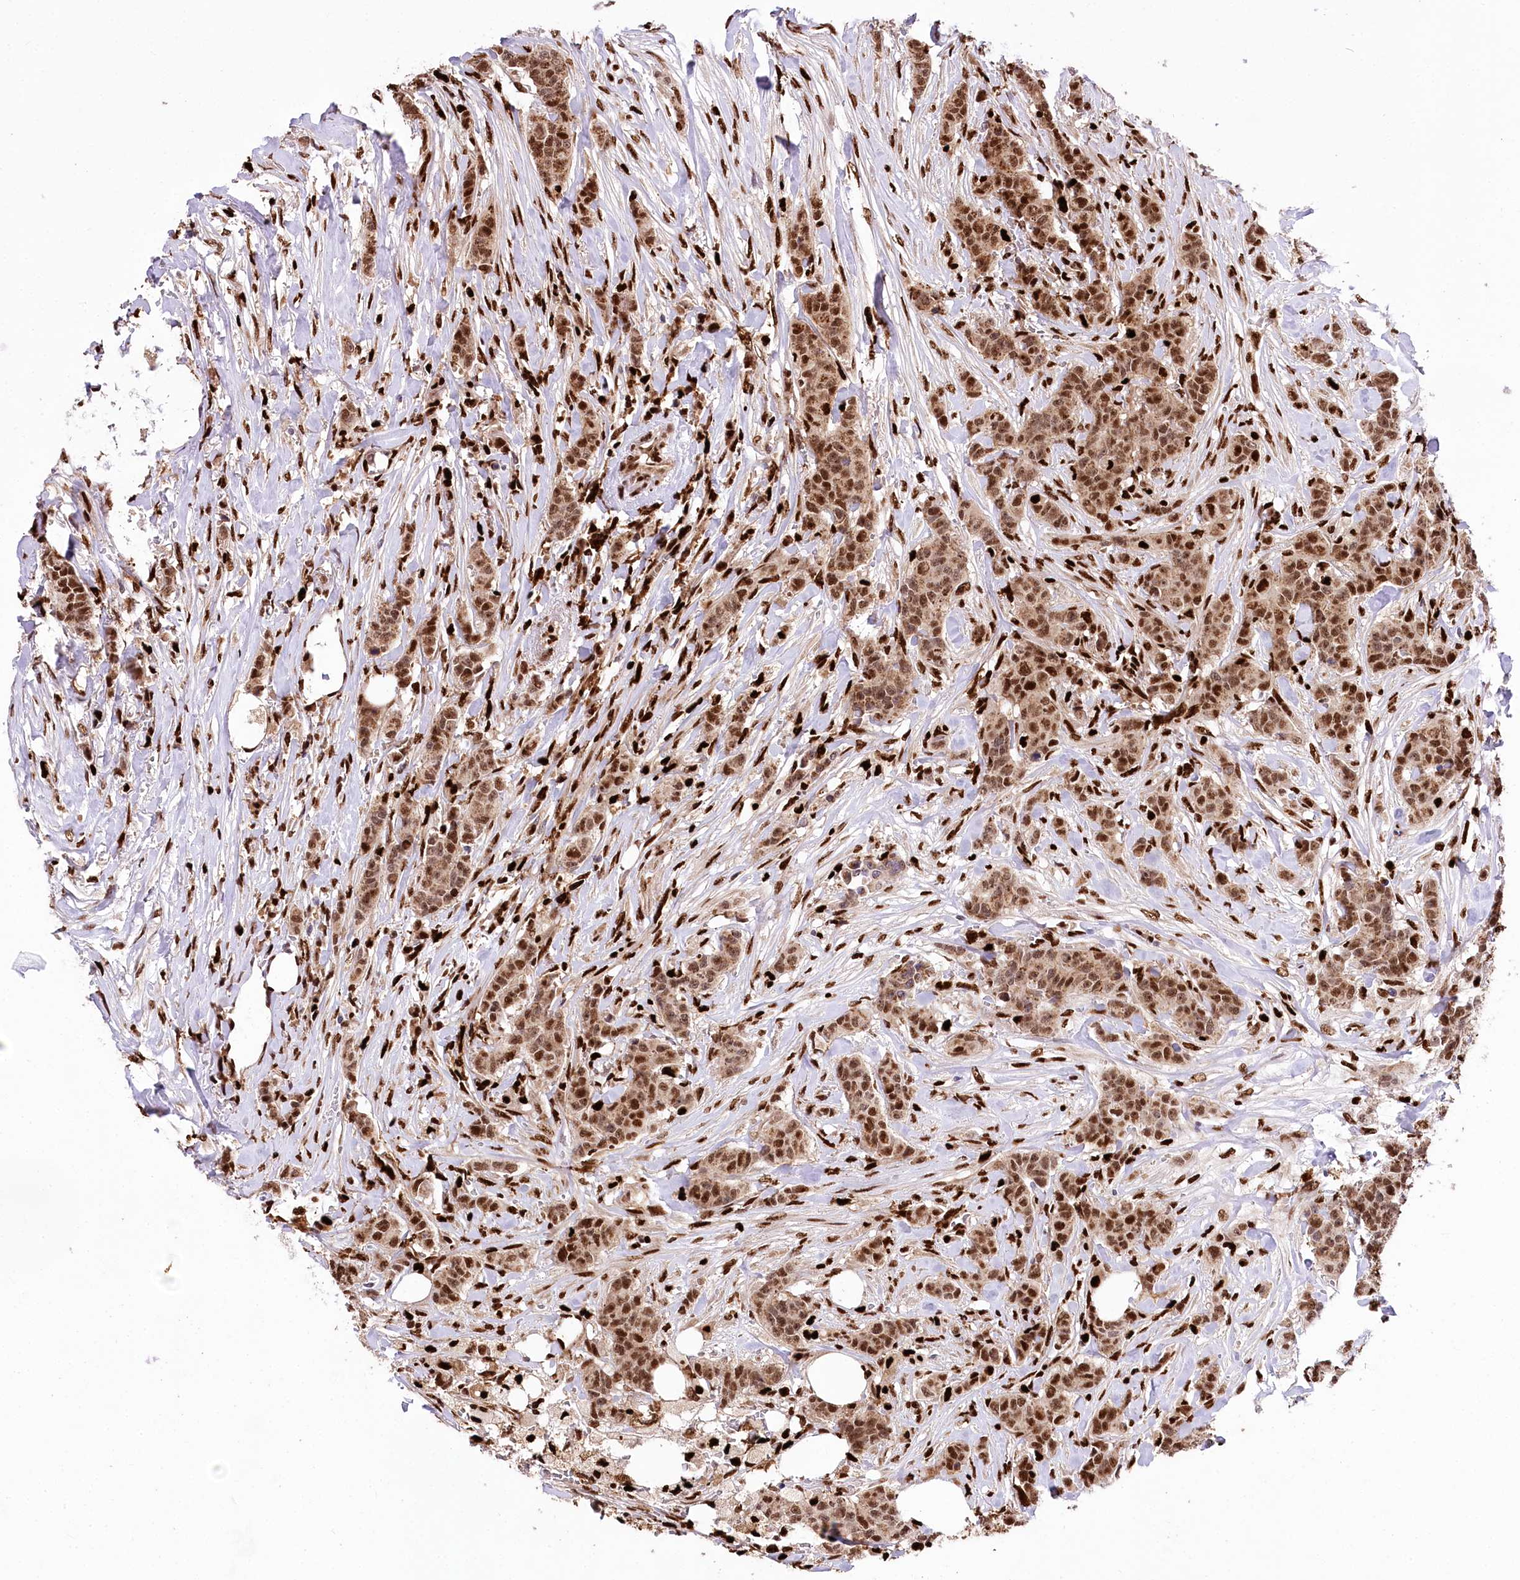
{"staining": {"intensity": "moderate", "quantity": ">75%", "location": "cytoplasmic/membranous,nuclear"}, "tissue": "breast cancer", "cell_type": "Tumor cells", "image_type": "cancer", "snomed": [{"axis": "morphology", "description": "Duct carcinoma"}, {"axis": "topography", "description": "Breast"}], "caption": "A medium amount of moderate cytoplasmic/membranous and nuclear expression is seen in approximately >75% of tumor cells in breast cancer tissue.", "gene": "FIGN", "patient": {"sex": "female", "age": 40}}